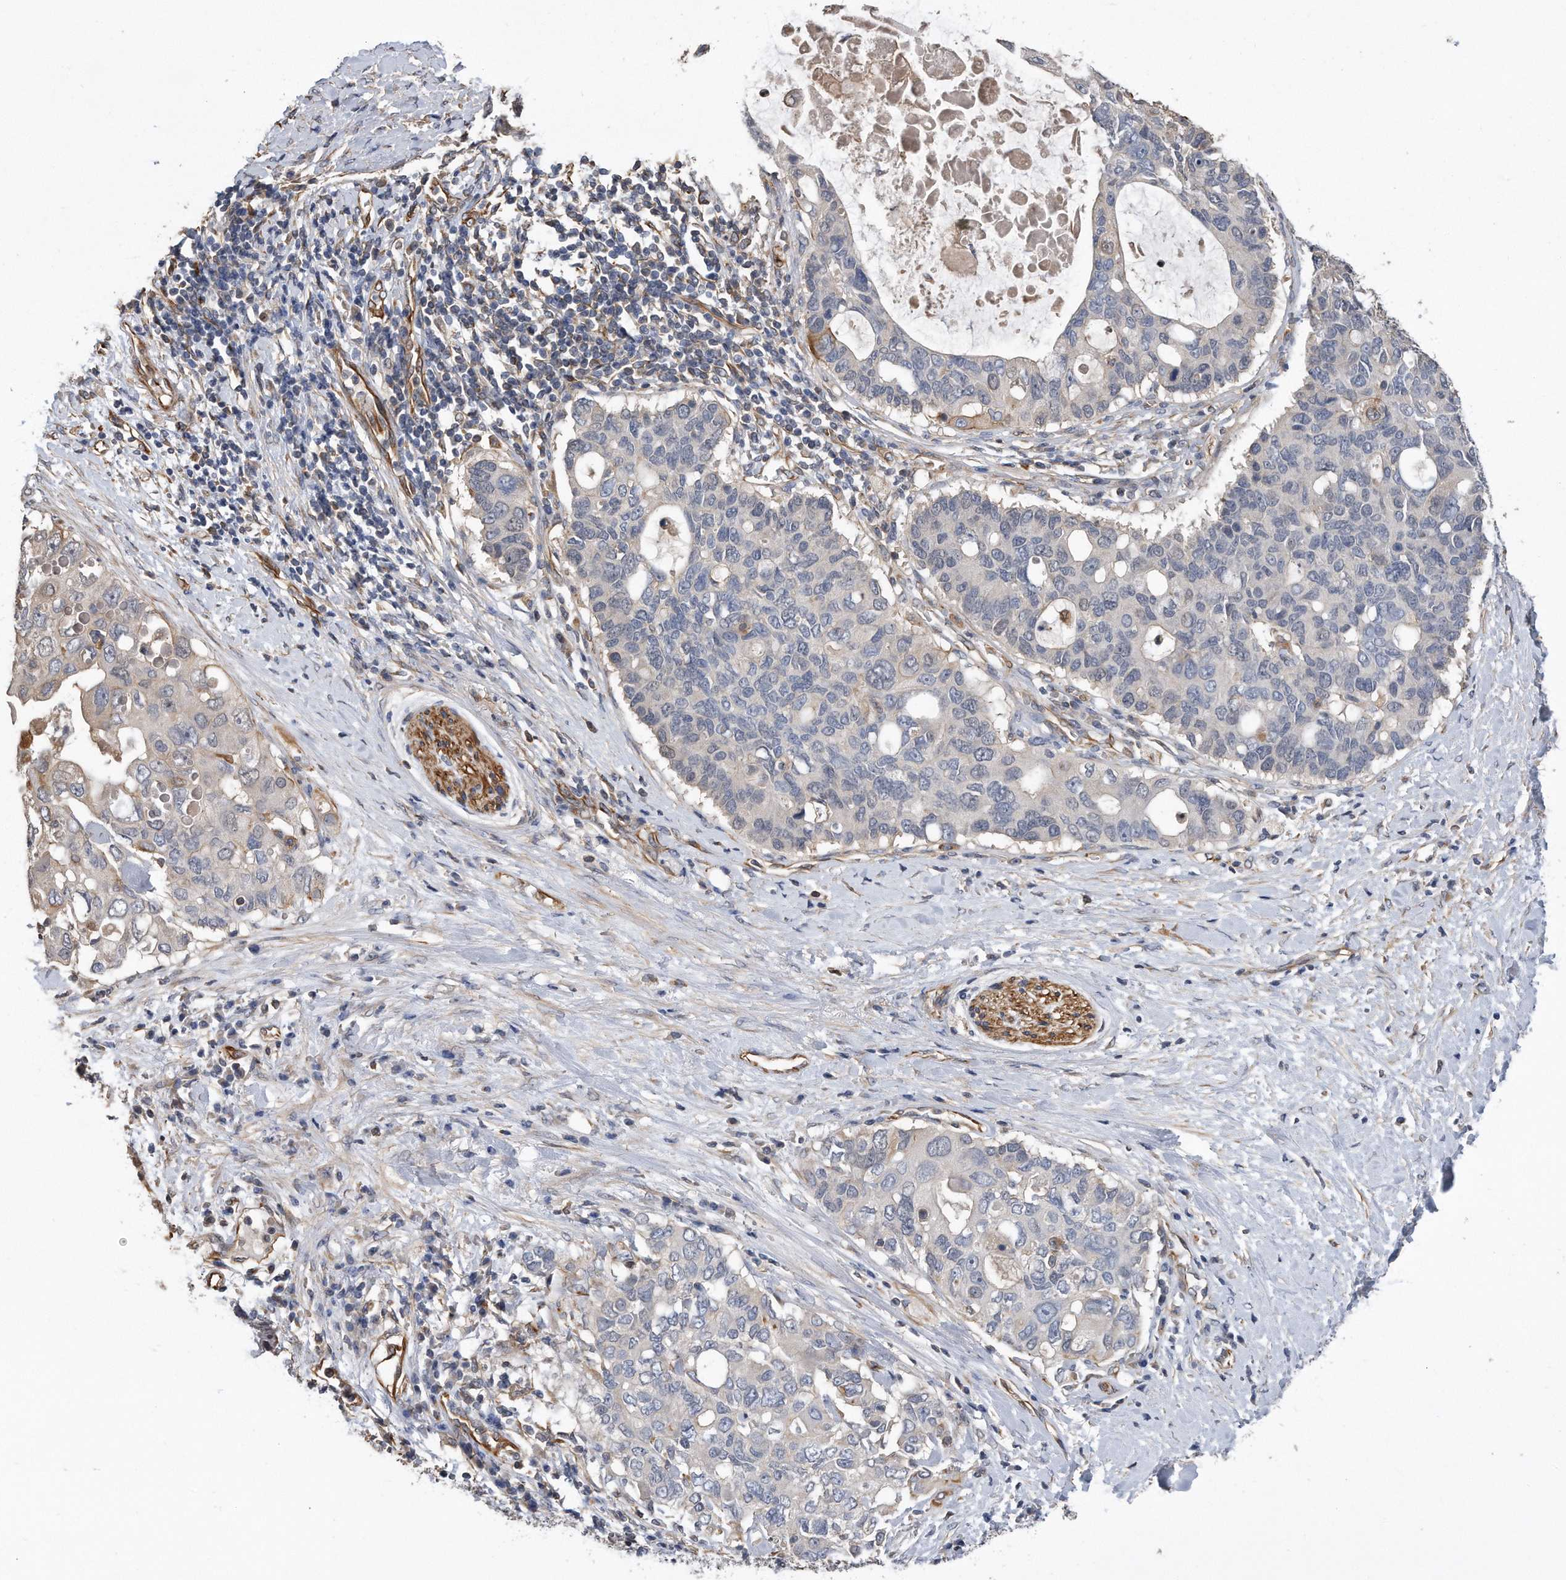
{"staining": {"intensity": "negative", "quantity": "none", "location": "none"}, "tissue": "pancreatic cancer", "cell_type": "Tumor cells", "image_type": "cancer", "snomed": [{"axis": "morphology", "description": "Adenocarcinoma, NOS"}, {"axis": "topography", "description": "Pancreas"}], "caption": "An immunohistochemistry histopathology image of adenocarcinoma (pancreatic) is shown. There is no staining in tumor cells of adenocarcinoma (pancreatic).", "gene": "GPC1", "patient": {"sex": "female", "age": 56}}